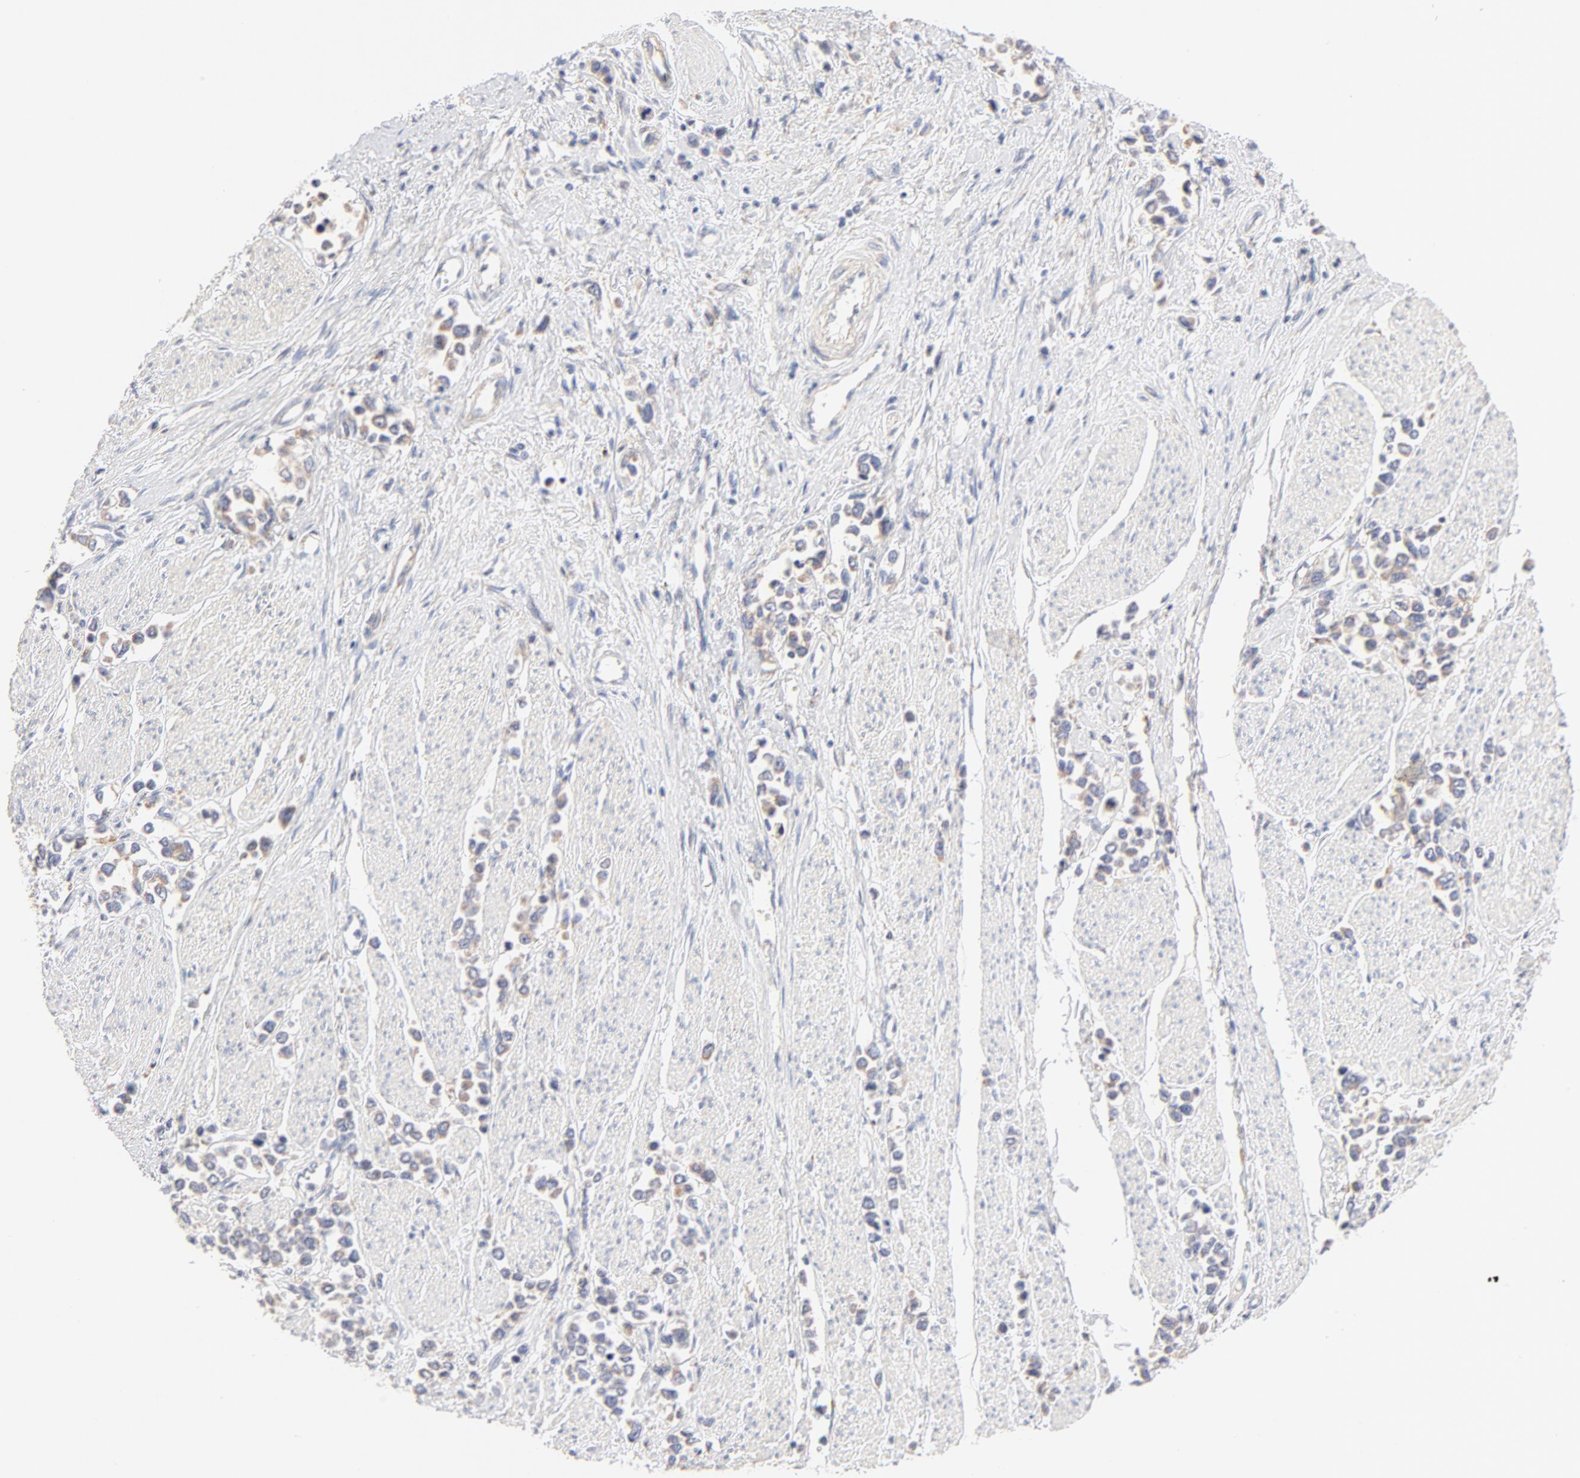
{"staining": {"intensity": "weak", "quantity": "25%-75%", "location": "cytoplasmic/membranous"}, "tissue": "stomach cancer", "cell_type": "Tumor cells", "image_type": "cancer", "snomed": [{"axis": "morphology", "description": "Adenocarcinoma, NOS"}, {"axis": "topography", "description": "Stomach, upper"}], "caption": "A brown stain labels weak cytoplasmic/membranous positivity of a protein in human stomach cancer tumor cells. The staining was performed using DAB, with brown indicating positive protein expression. Nuclei are stained blue with hematoxylin.", "gene": "MTERF2", "patient": {"sex": "male", "age": 76}}